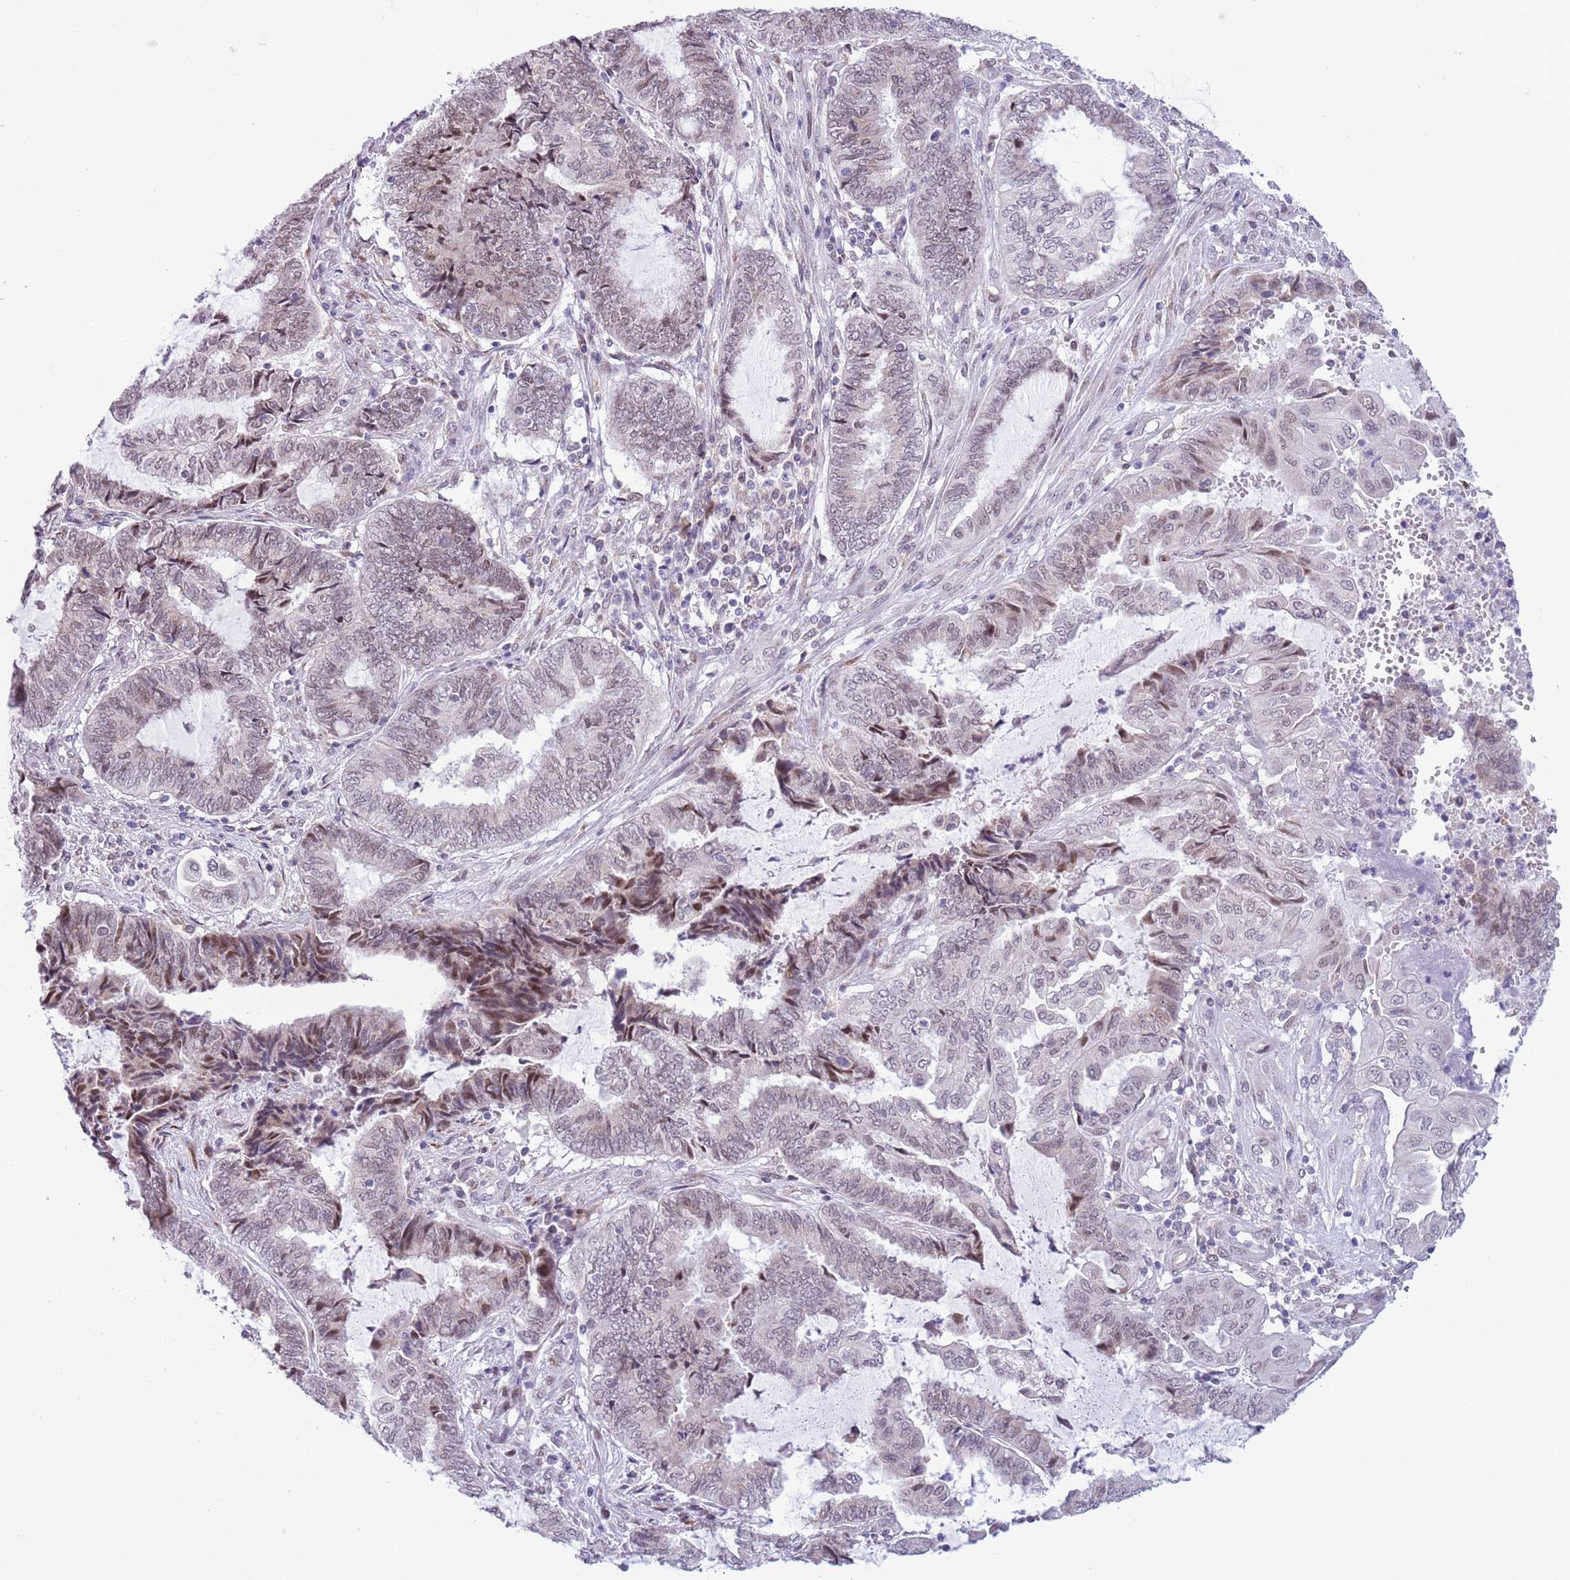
{"staining": {"intensity": "moderate", "quantity": "<25%", "location": "nuclear"}, "tissue": "endometrial cancer", "cell_type": "Tumor cells", "image_type": "cancer", "snomed": [{"axis": "morphology", "description": "Adenocarcinoma, NOS"}, {"axis": "topography", "description": "Uterus"}, {"axis": "topography", "description": "Endometrium"}], "caption": "The immunohistochemical stain highlights moderate nuclear positivity in tumor cells of endometrial adenocarcinoma tissue. Using DAB (3,3'-diaminobenzidine) (brown) and hematoxylin (blue) stains, captured at high magnification using brightfield microscopy.", "gene": "ZNF576", "patient": {"sex": "female", "age": 70}}